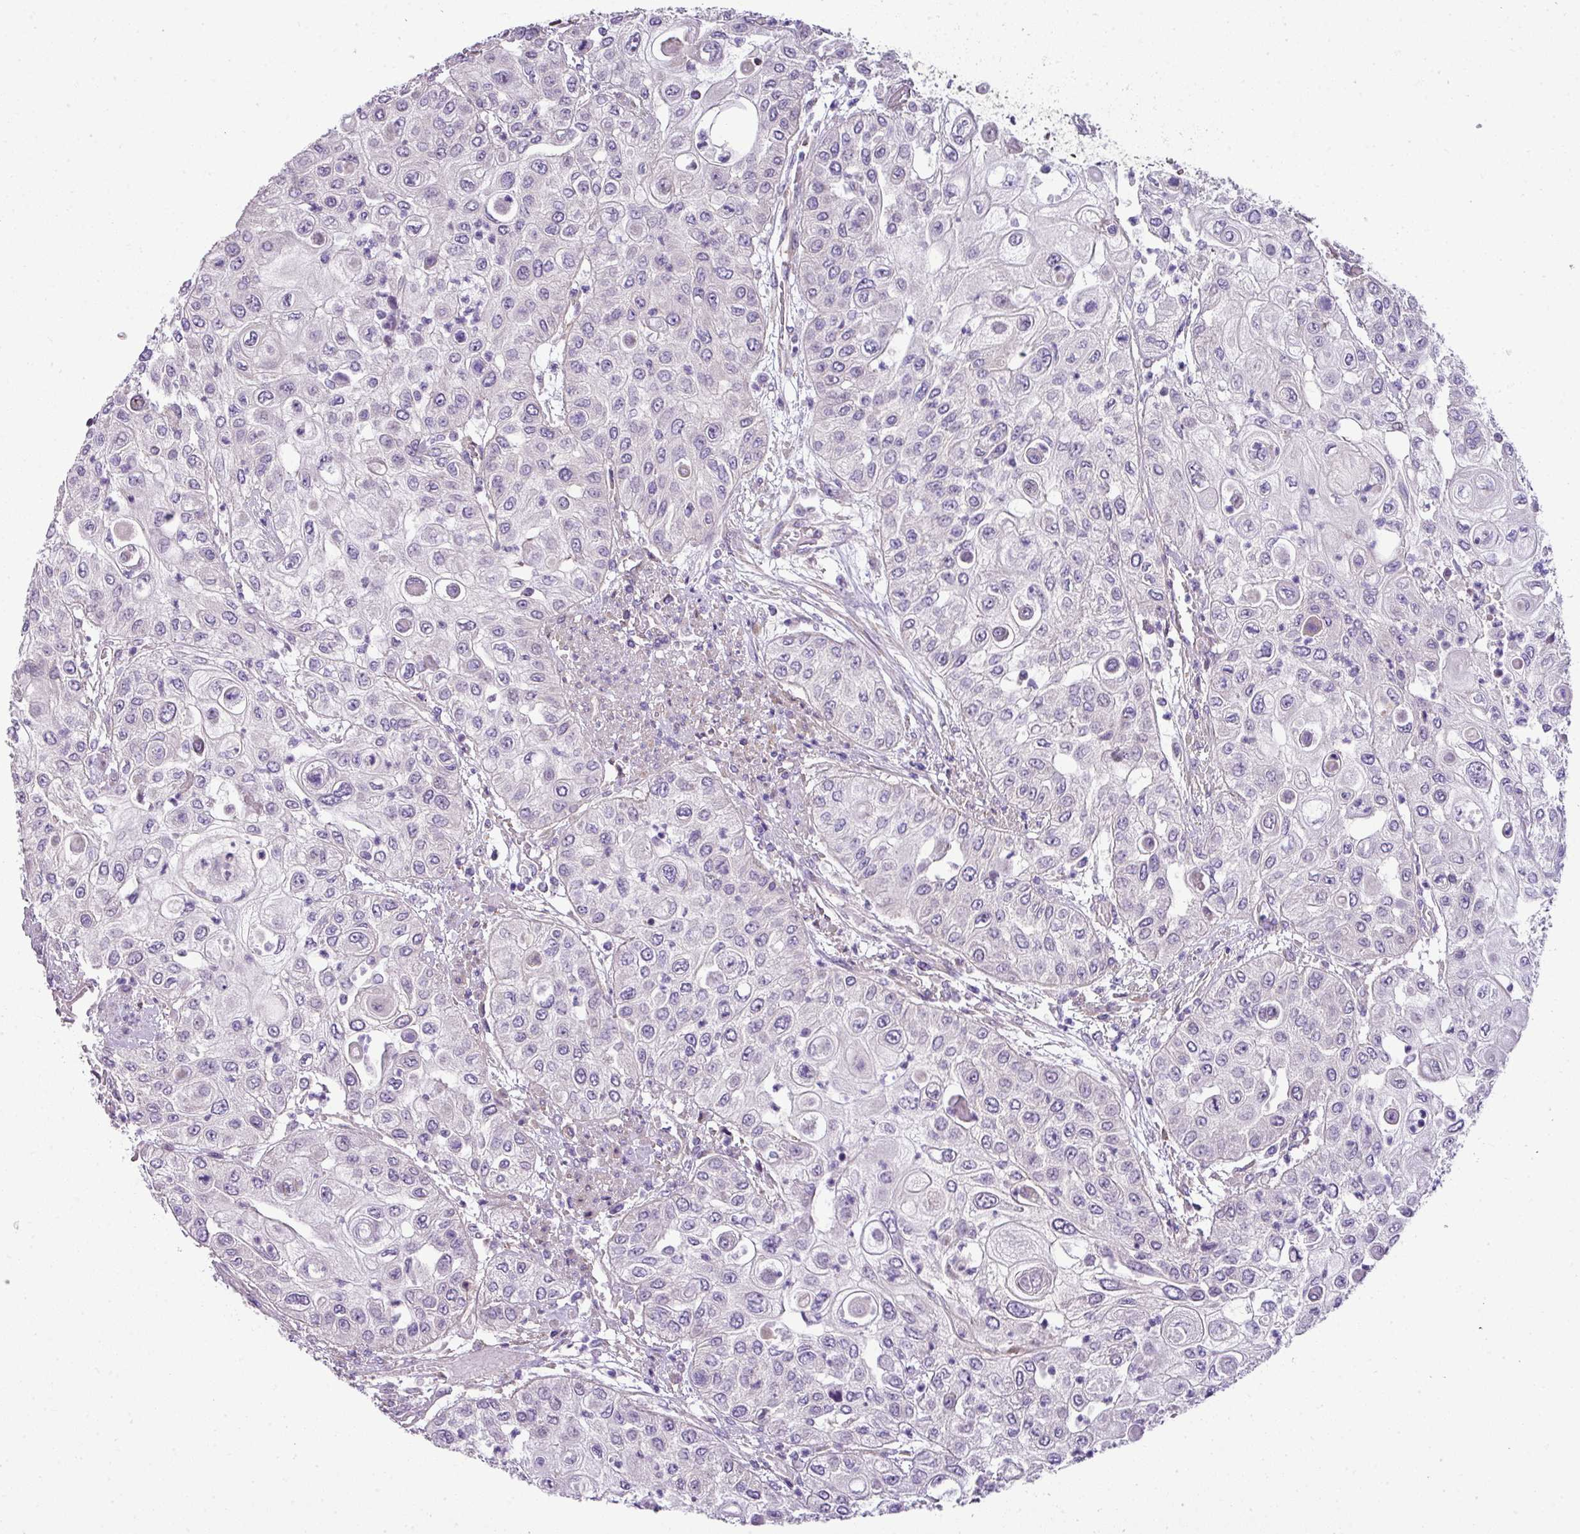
{"staining": {"intensity": "negative", "quantity": "none", "location": "none"}, "tissue": "urothelial cancer", "cell_type": "Tumor cells", "image_type": "cancer", "snomed": [{"axis": "morphology", "description": "Urothelial carcinoma, High grade"}, {"axis": "topography", "description": "Urinary bladder"}], "caption": "This is an immunohistochemistry histopathology image of human high-grade urothelial carcinoma. There is no expression in tumor cells.", "gene": "PALS2", "patient": {"sex": "female", "age": 79}}